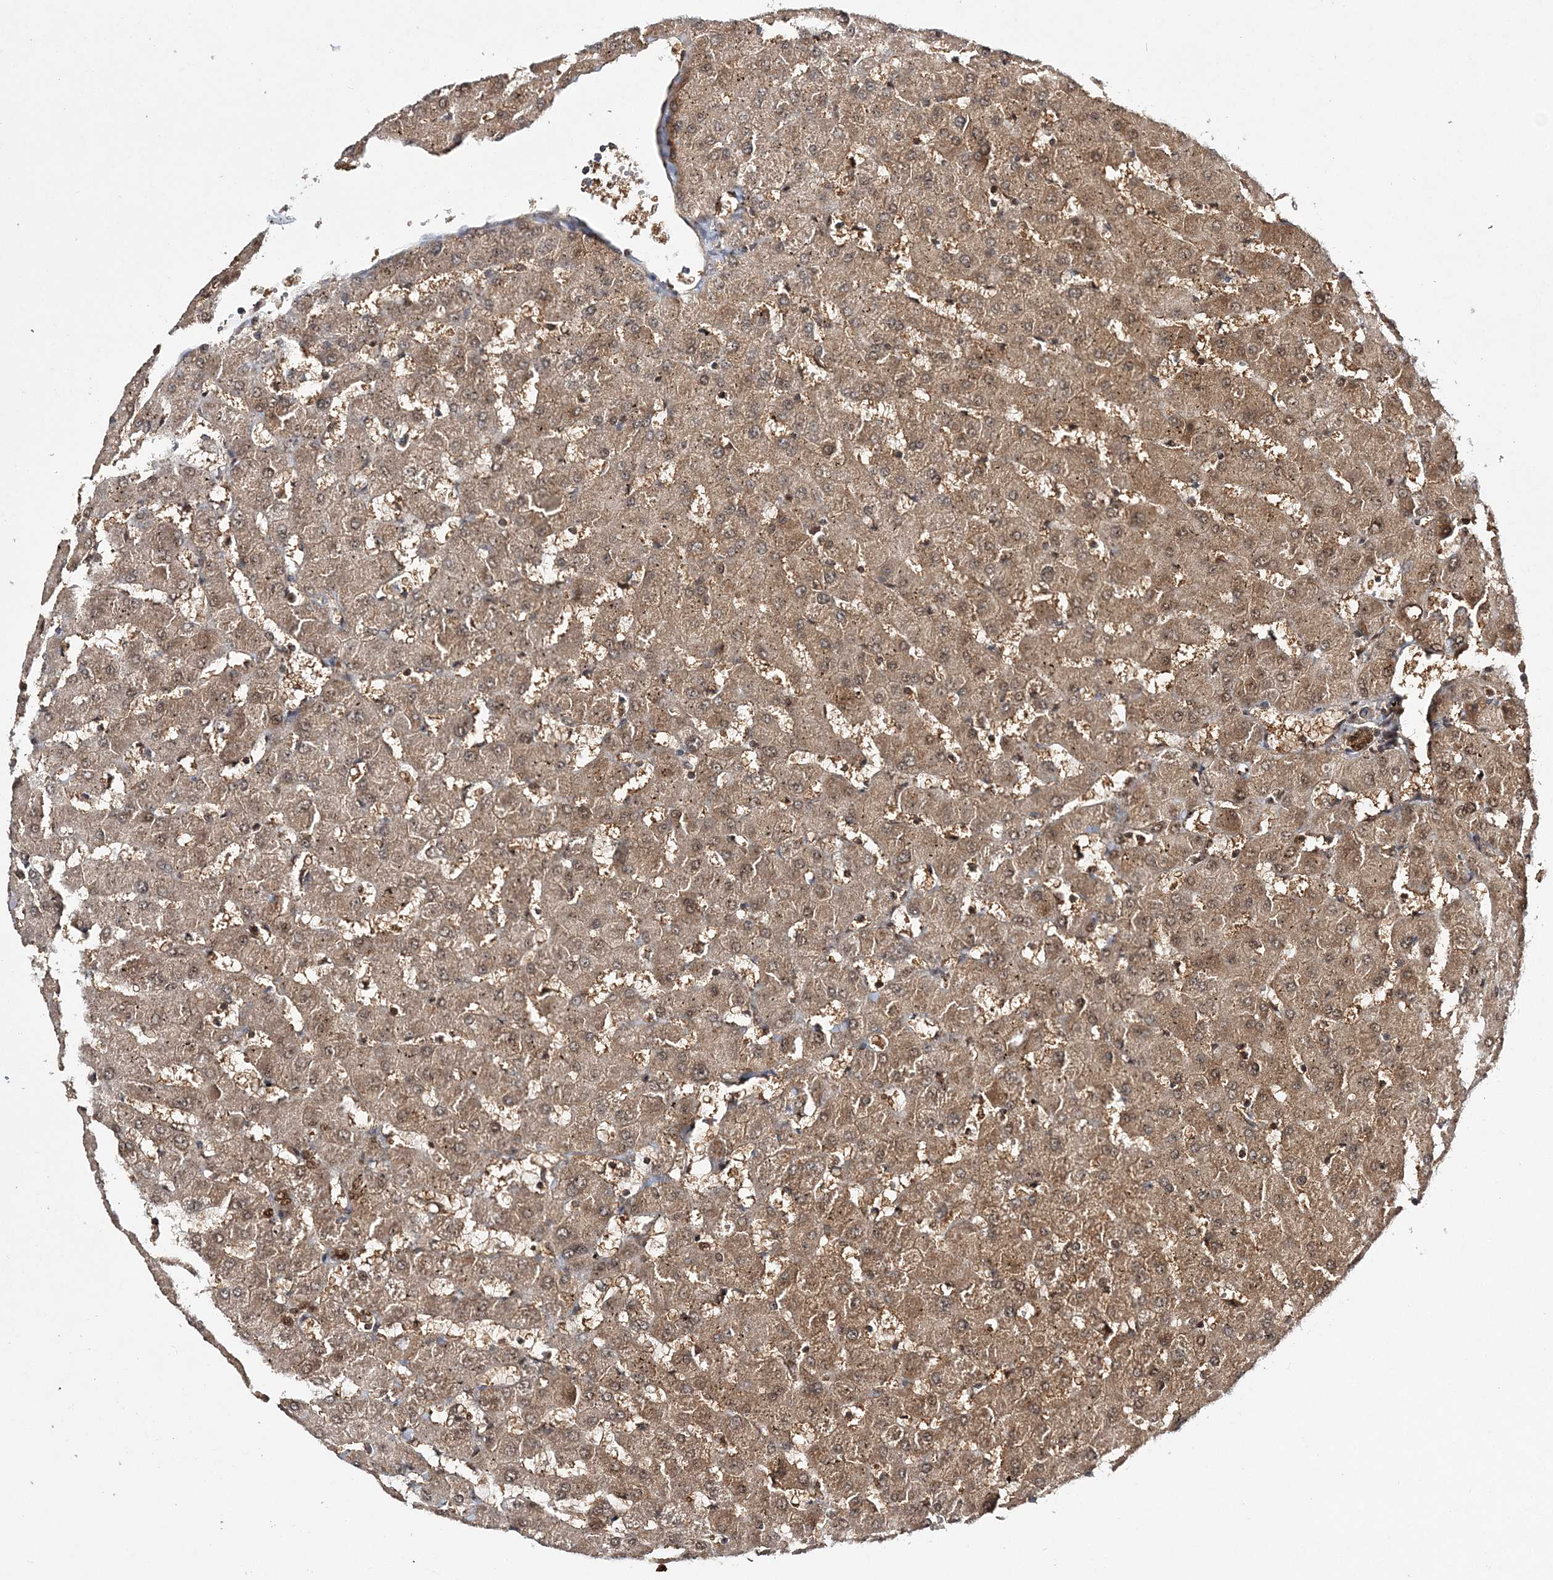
{"staining": {"intensity": "strong", "quantity": ">75%", "location": "cytoplasmic/membranous"}, "tissue": "liver", "cell_type": "Cholangiocytes", "image_type": "normal", "snomed": [{"axis": "morphology", "description": "Normal tissue, NOS"}, {"axis": "topography", "description": "Liver"}], "caption": "Unremarkable liver demonstrates strong cytoplasmic/membranous expression in approximately >75% of cholangiocytes.", "gene": "NIF3L1", "patient": {"sex": "female", "age": 63}}